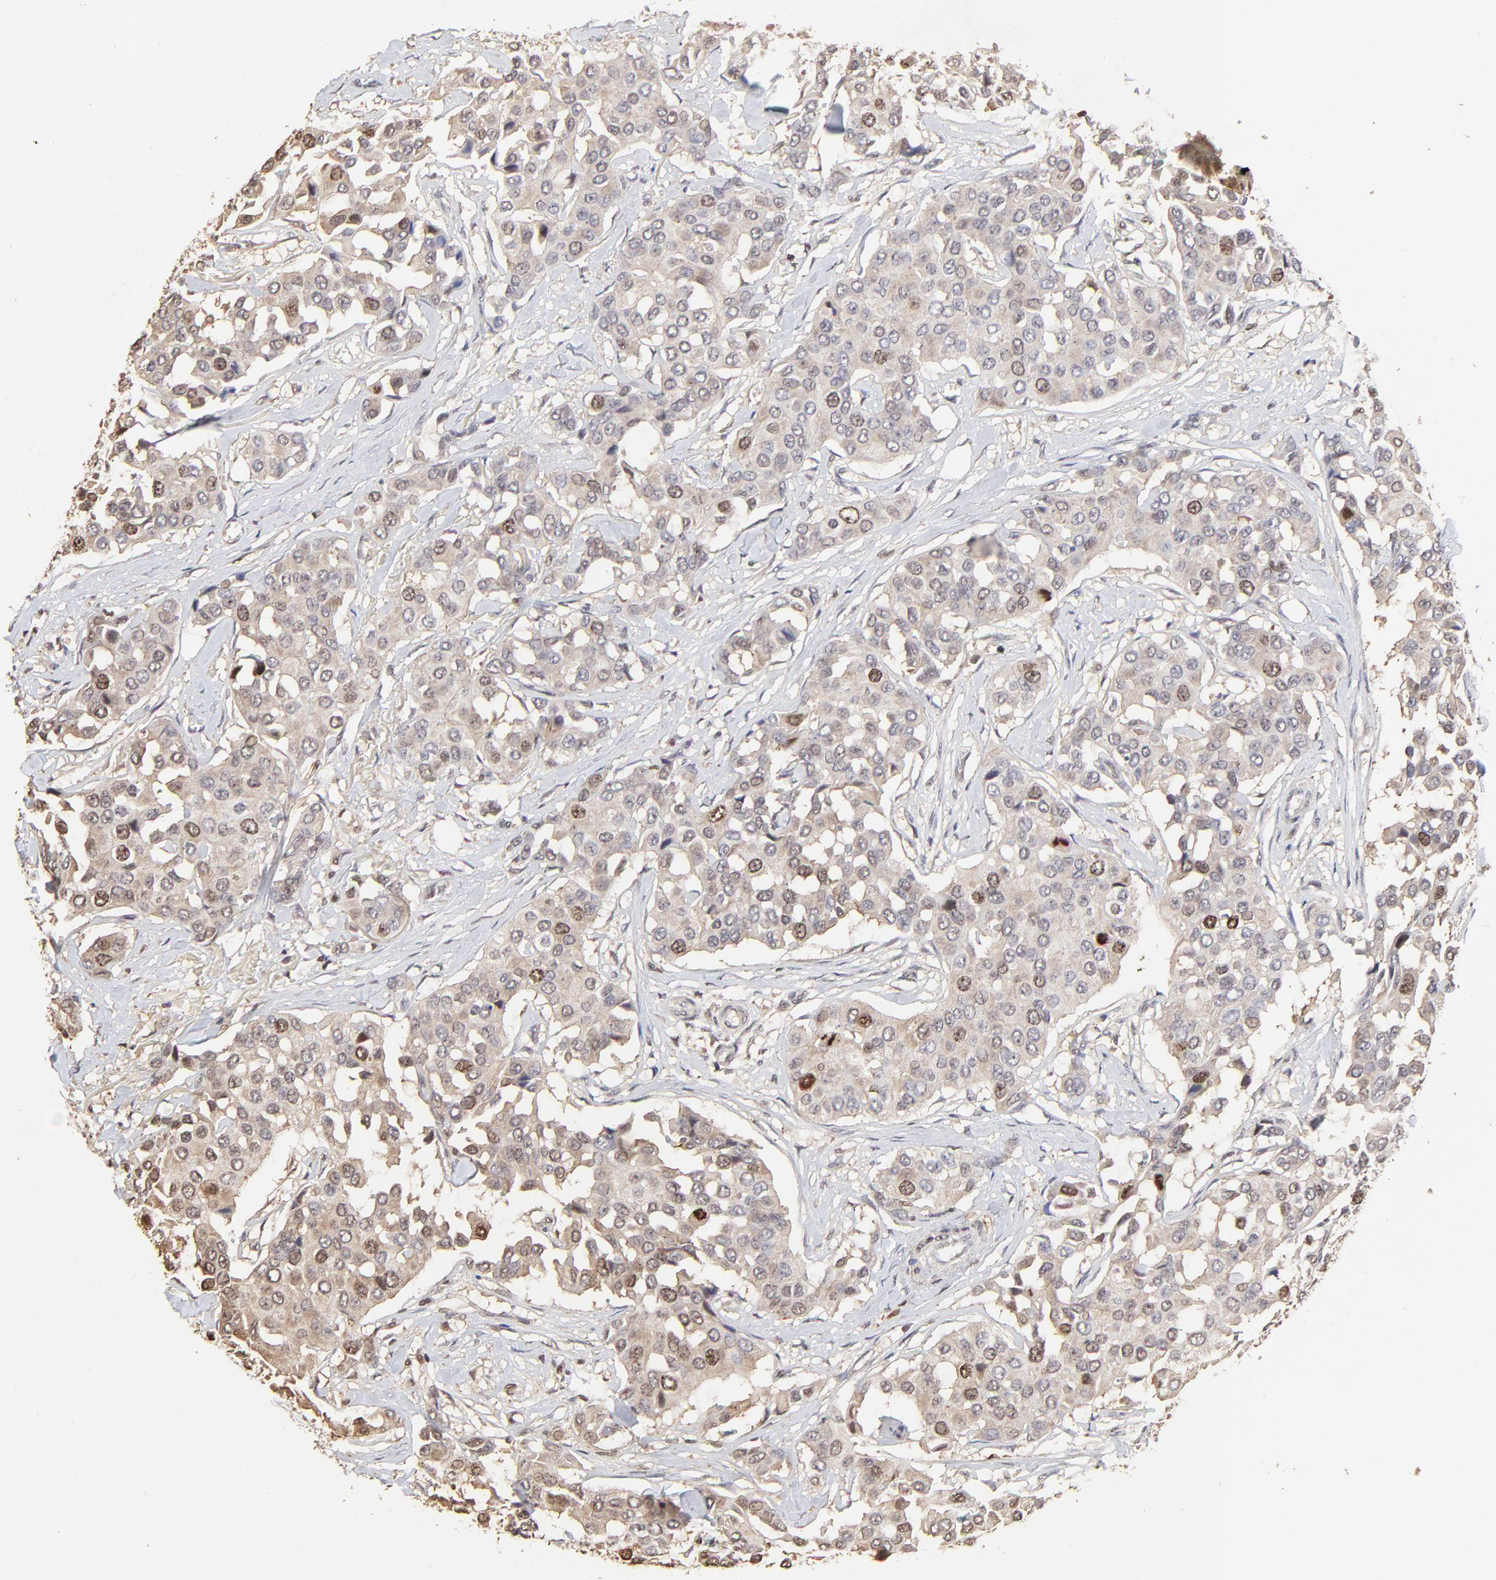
{"staining": {"intensity": "weak", "quantity": "<25%", "location": "nuclear"}, "tissue": "breast cancer", "cell_type": "Tumor cells", "image_type": "cancer", "snomed": [{"axis": "morphology", "description": "Duct carcinoma"}, {"axis": "topography", "description": "Breast"}], "caption": "This is an immunohistochemistry (IHC) histopathology image of human breast intraductal carcinoma. There is no staining in tumor cells.", "gene": "BIRC5", "patient": {"sex": "female", "age": 80}}